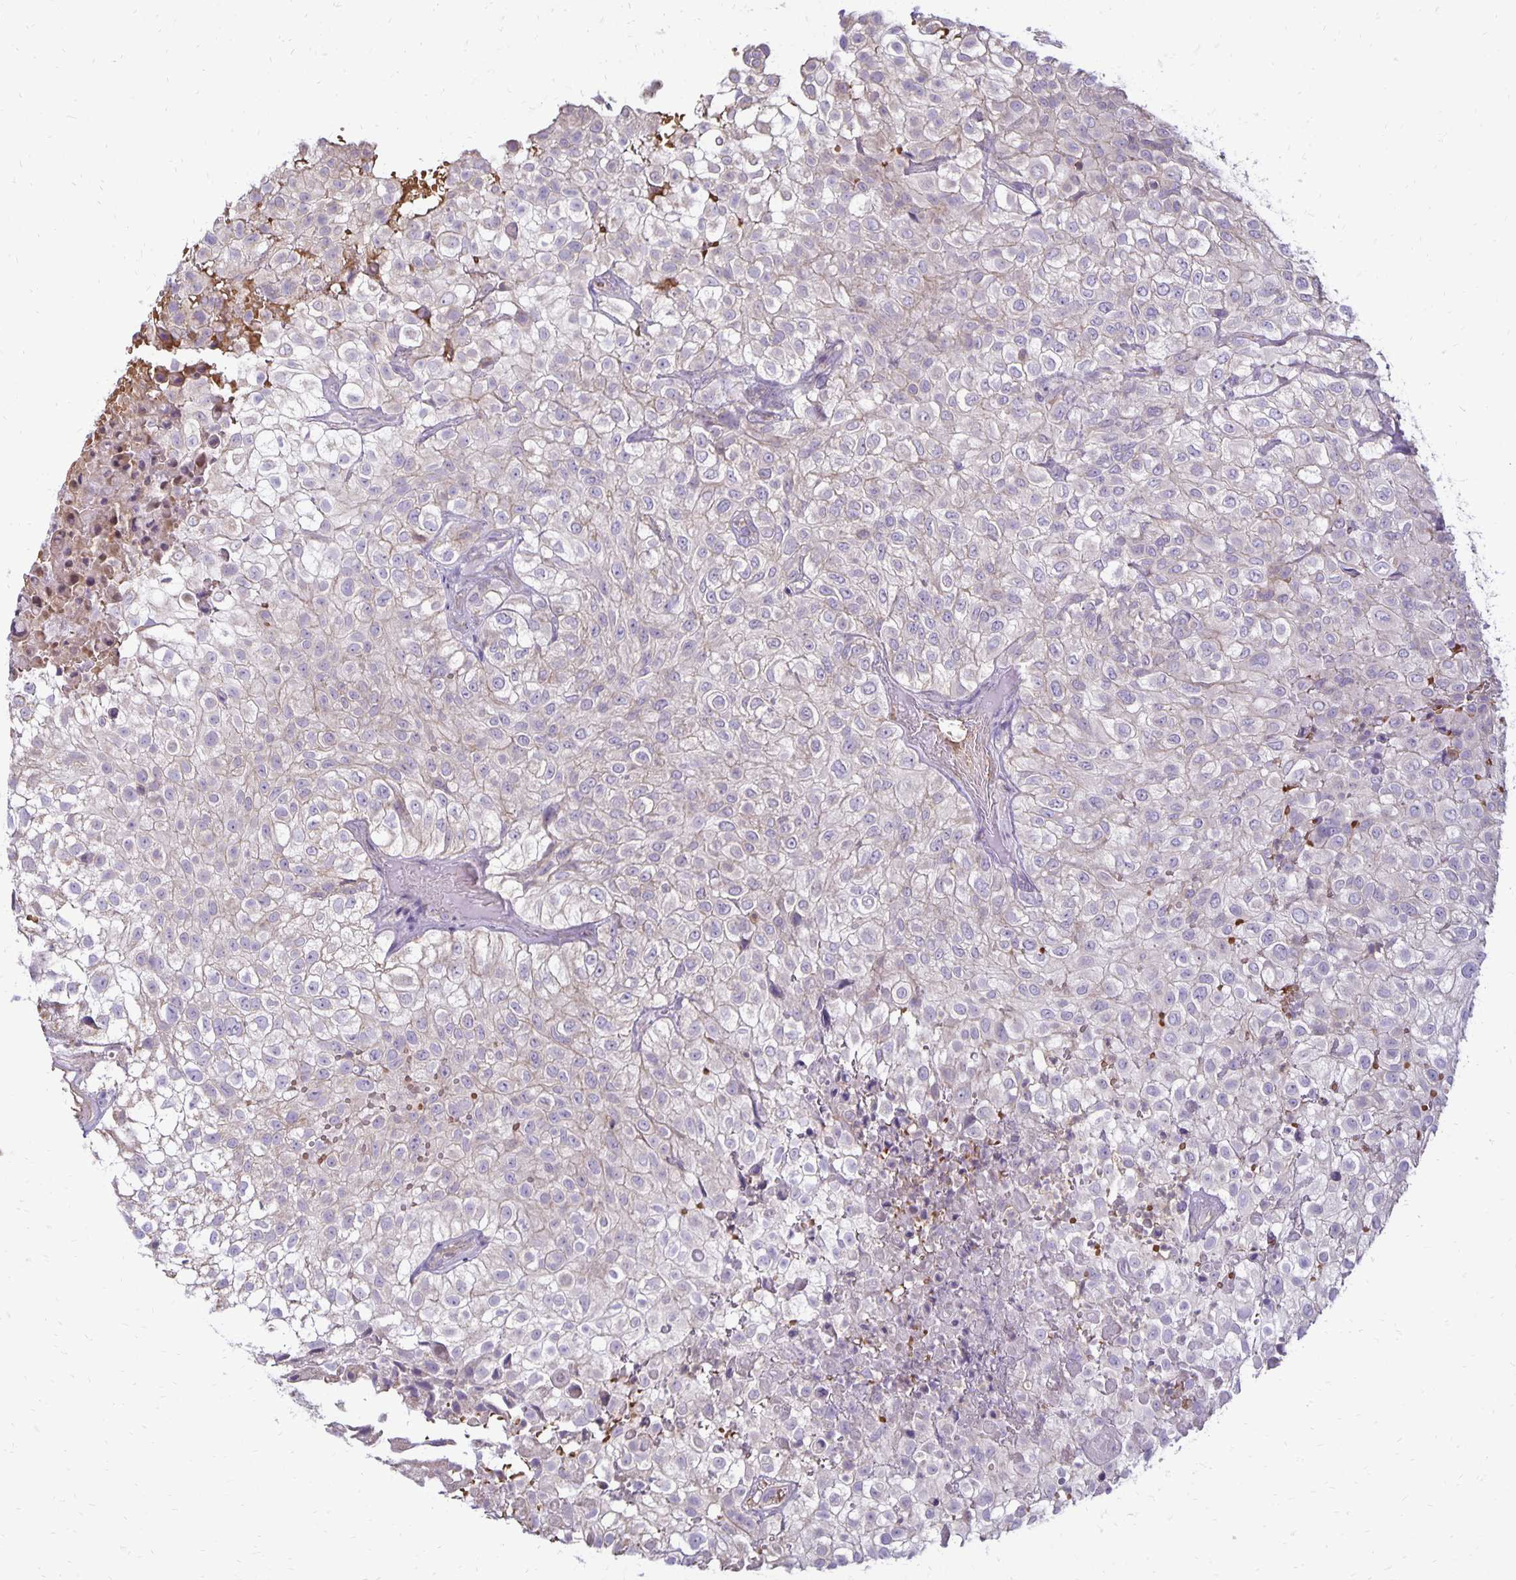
{"staining": {"intensity": "negative", "quantity": "none", "location": "none"}, "tissue": "urothelial cancer", "cell_type": "Tumor cells", "image_type": "cancer", "snomed": [{"axis": "morphology", "description": "Urothelial carcinoma, High grade"}, {"axis": "topography", "description": "Urinary bladder"}], "caption": "Tumor cells are negative for protein expression in human urothelial carcinoma (high-grade).", "gene": "FN3K", "patient": {"sex": "male", "age": 56}}